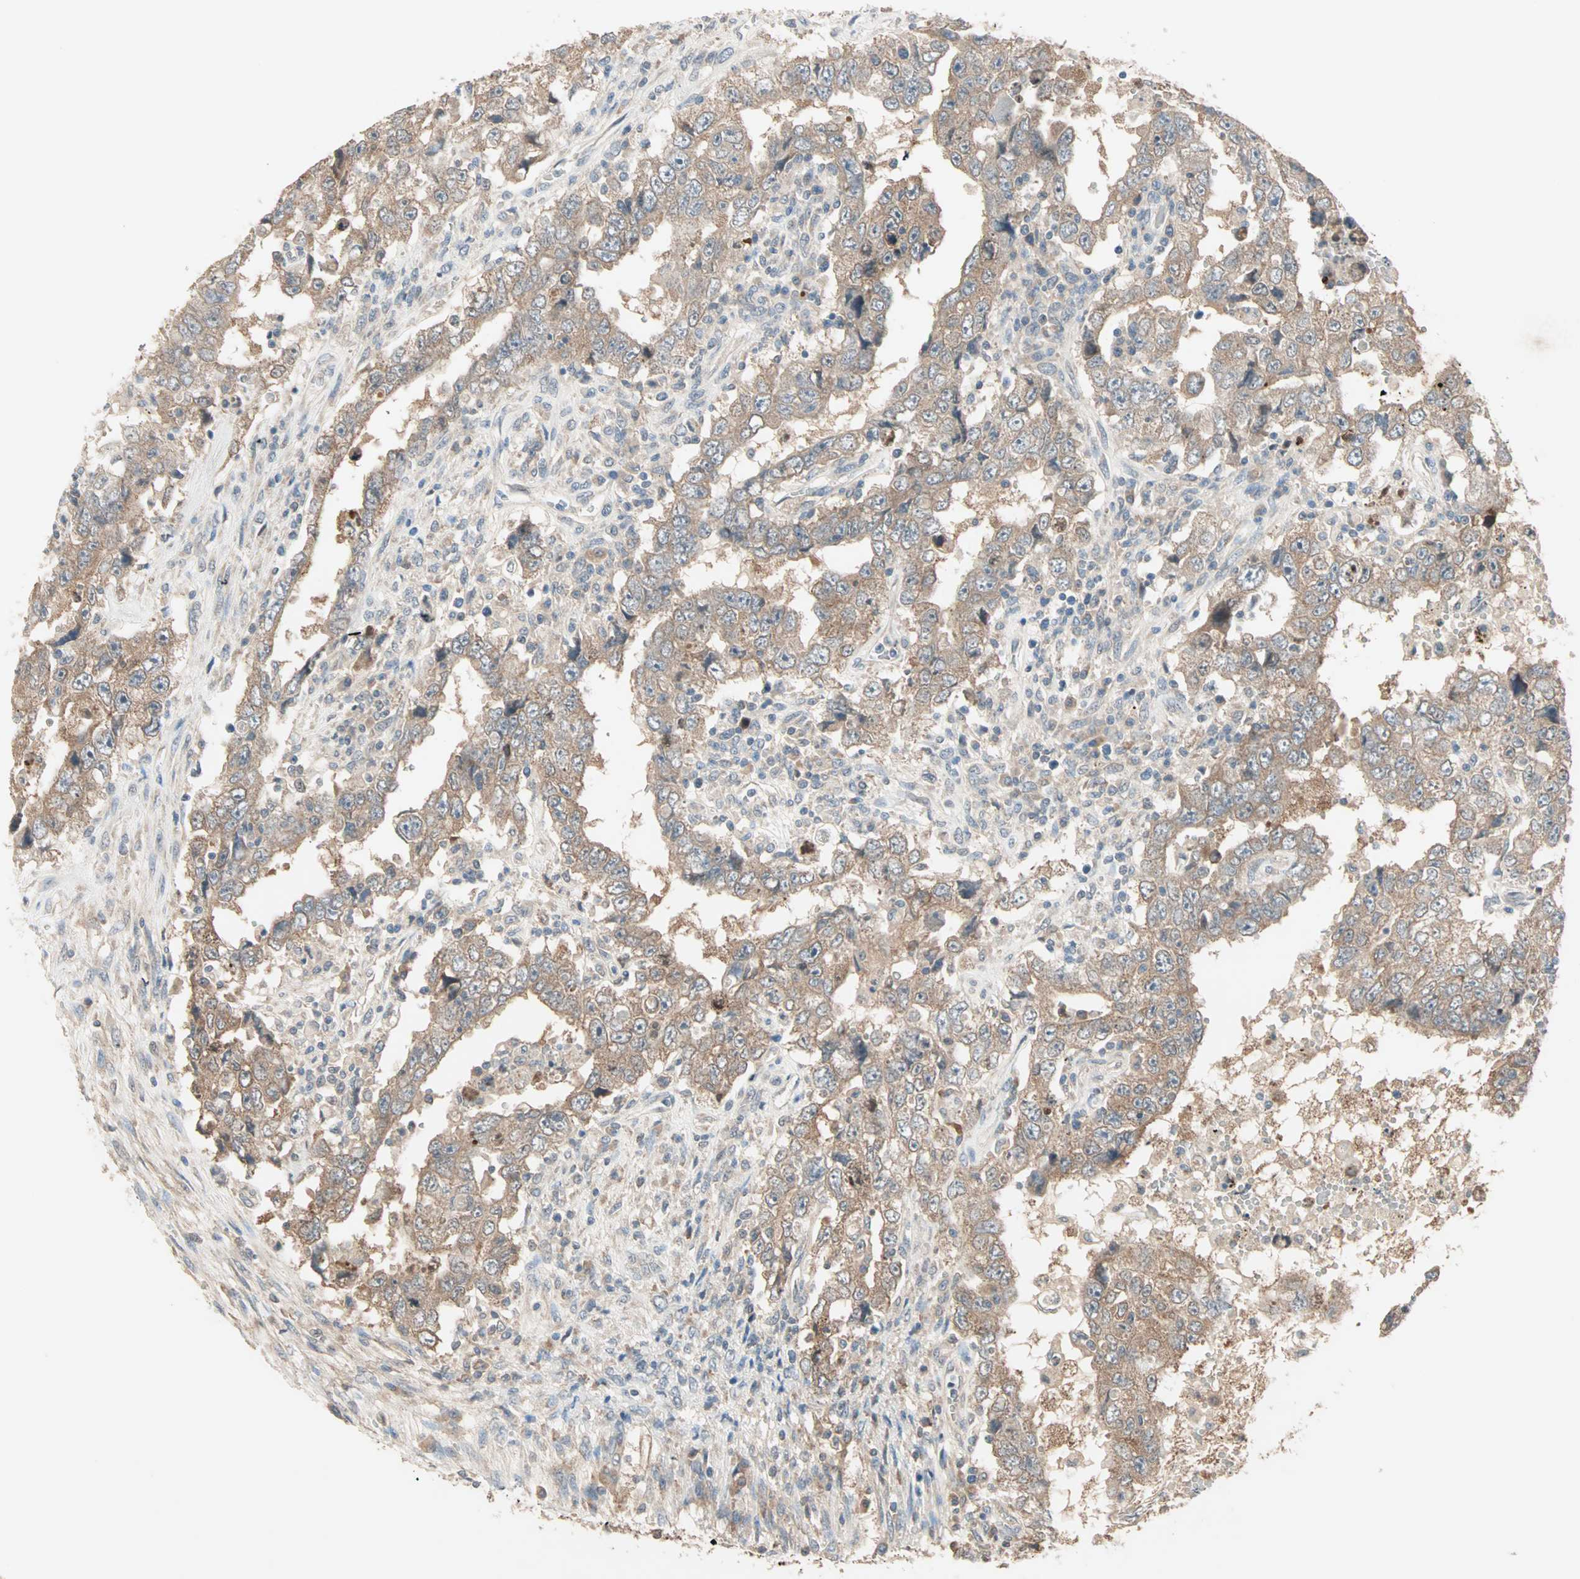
{"staining": {"intensity": "moderate", "quantity": ">75%", "location": "cytoplasmic/membranous"}, "tissue": "testis cancer", "cell_type": "Tumor cells", "image_type": "cancer", "snomed": [{"axis": "morphology", "description": "Carcinoma, Embryonal, NOS"}, {"axis": "topography", "description": "Testis"}], "caption": "Human testis cancer stained for a protein (brown) demonstrates moderate cytoplasmic/membranous positive expression in approximately >75% of tumor cells.", "gene": "TTF2", "patient": {"sex": "male", "age": 26}}